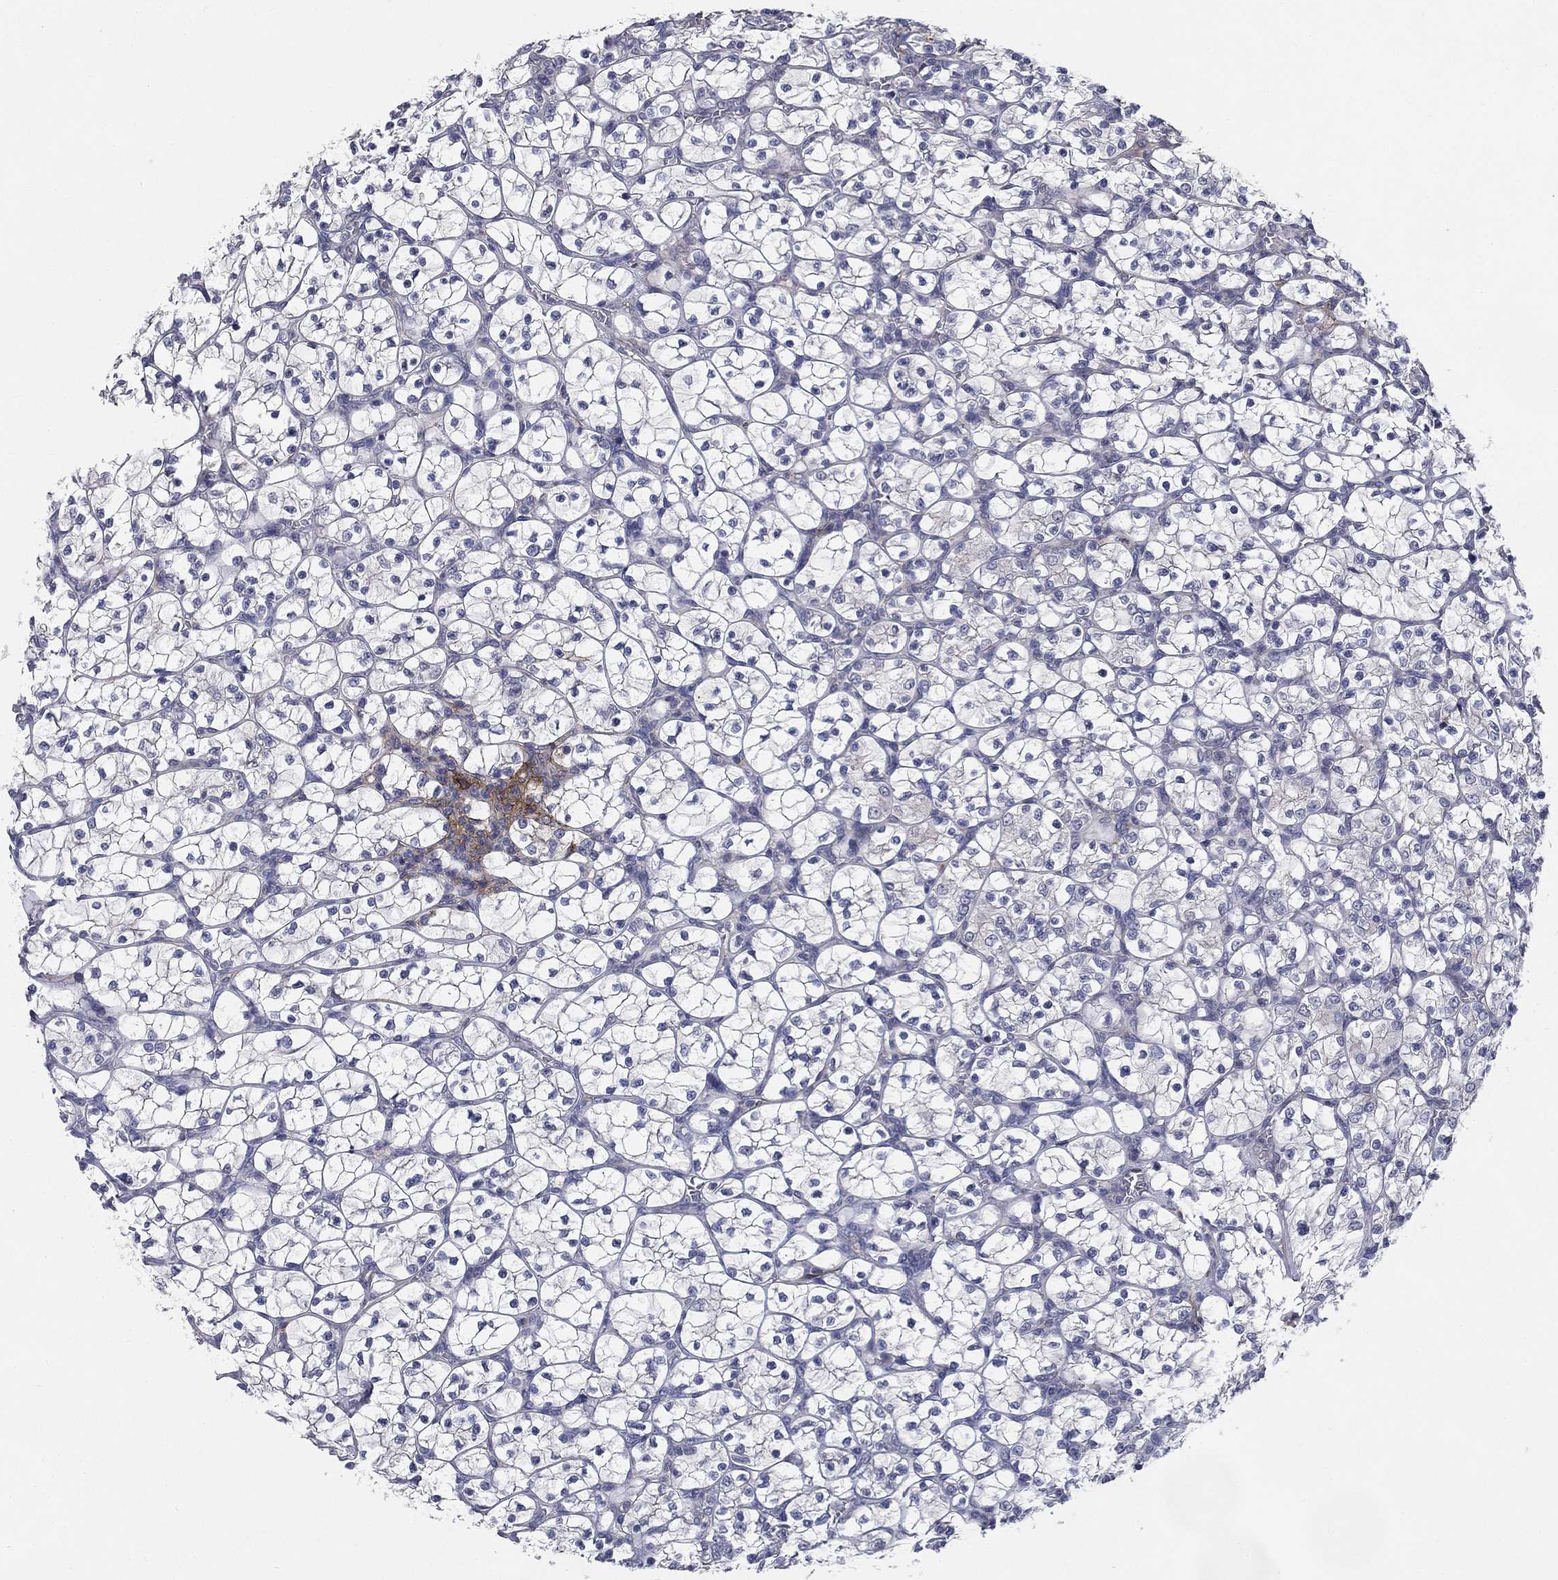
{"staining": {"intensity": "negative", "quantity": "none", "location": "none"}, "tissue": "renal cancer", "cell_type": "Tumor cells", "image_type": "cancer", "snomed": [{"axis": "morphology", "description": "Adenocarcinoma, NOS"}, {"axis": "topography", "description": "Kidney"}], "caption": "Image shows no significant protein positivity in tumor cells of renal cancer (adenocarcinoma).", "gene": "CD274", "patient": {"sex": "female", "age": 89}}